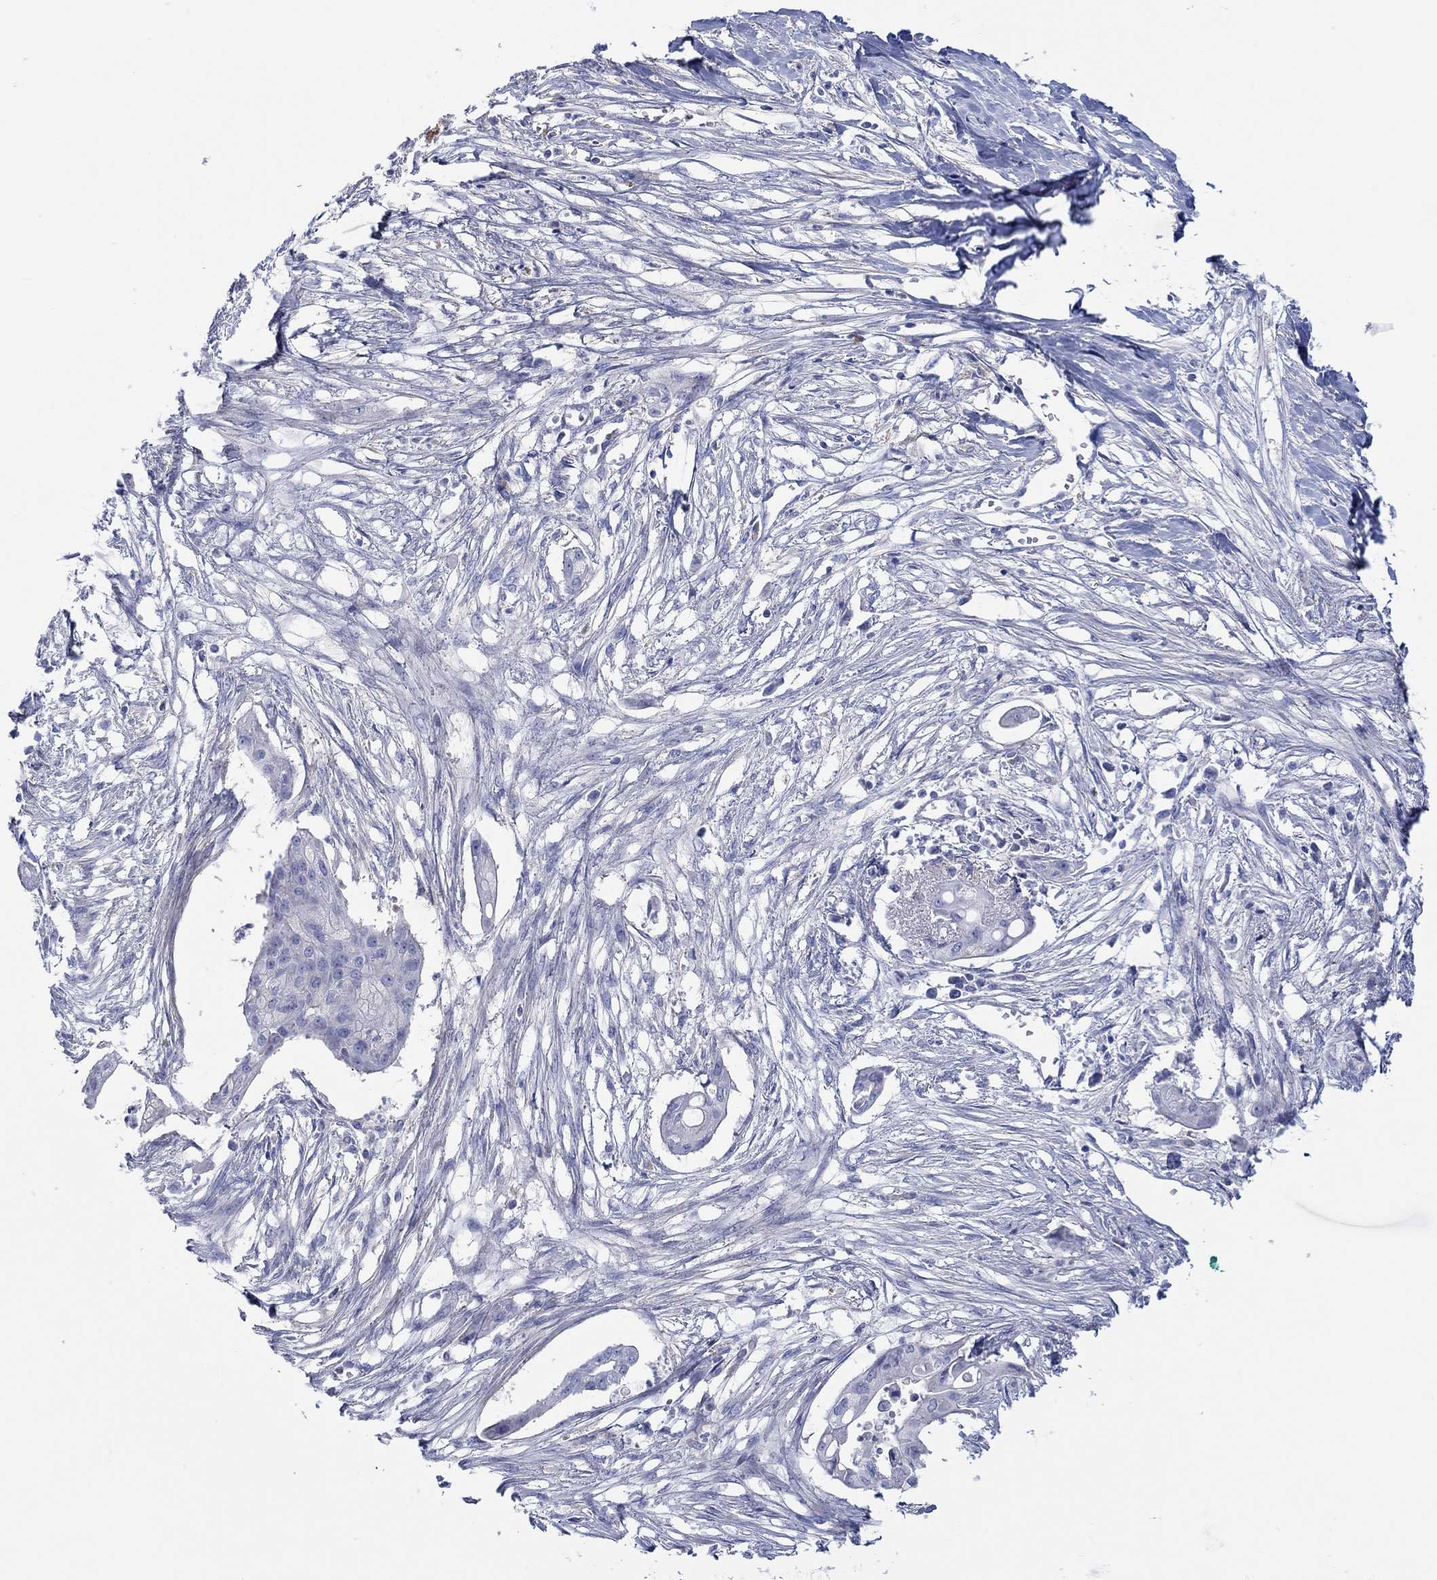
{"staining": {"intensity": "negative", "quantity": "none", "location": "none"}, "tissue": "pancreatic cancer", "cell_type": "Tumor cells", "image_type": "cancer", "snomed": [{"axis": "morphology", "description": "Normal tissue, NOS"}, {"axis": "morphology", "description": "Adenocarcinoma, NOS"}, {"axis": "topography", "description": "Pancreas"}], "caption": "Immunohistochemical staining of human pancreatic adenocarcinoma displays no significant staining in tumor cells.", "gene": "PPIL6", "patient": {"sex": "female", "age": 58}}